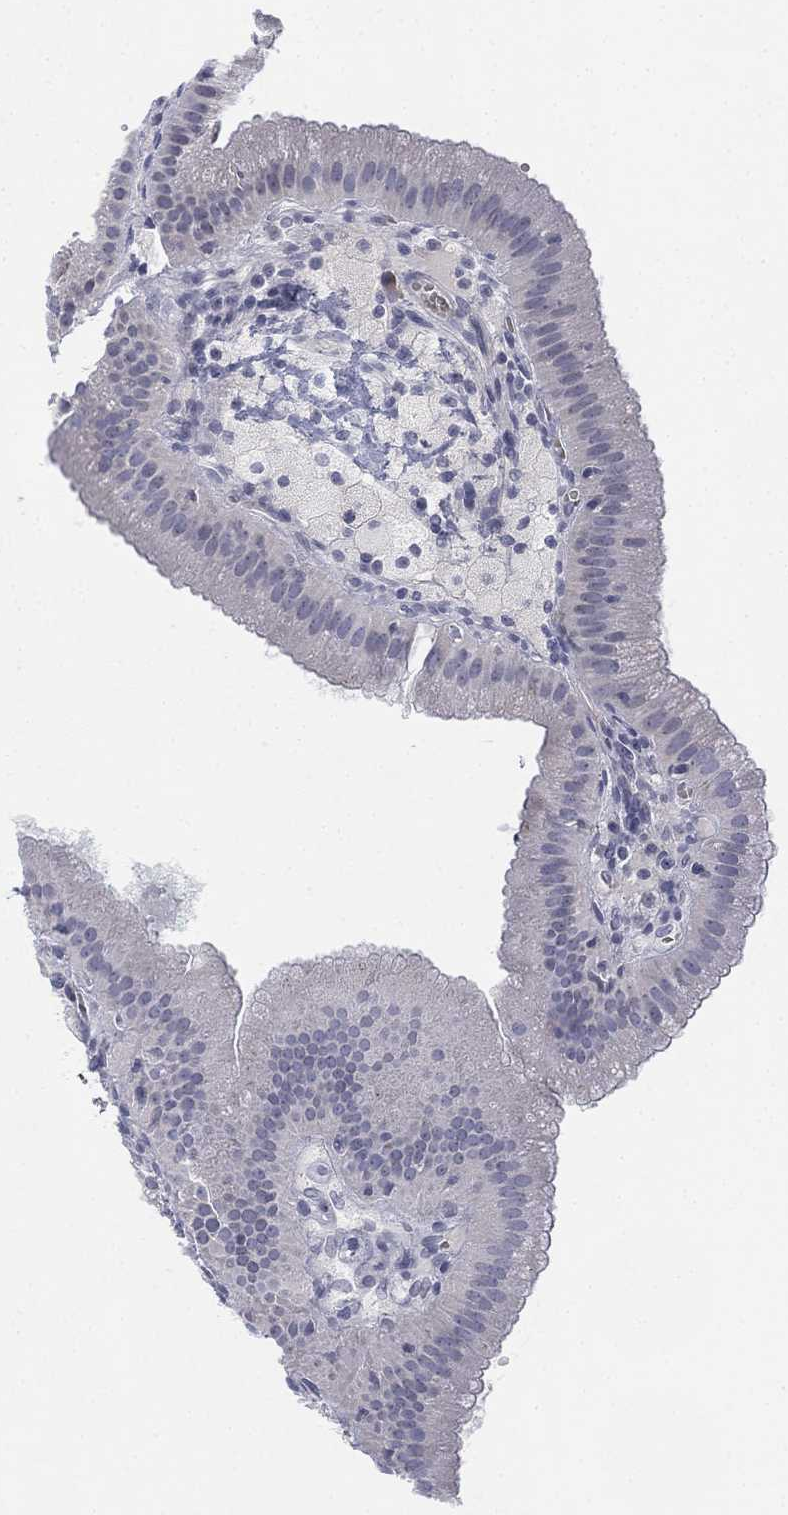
{"staining": {"intensity": "negative", "quantity": "none", "location": "none"}, "tissue": "gallbladder", "cell_type": "Glandular cells", "image_type": "normal", "snomed": [{"axis": "morphology", "description": "Normal tissue, NOS"}, {"axis": "topography", "description": "Gallbladder"}], "caption": "This photomicrograph is of unremarkable gallbladder stained with immunohistochemistry to label a protein in brown with the nuclei are counter-stained blue. There is no staining in glandular cells.", "gene": "GCNA", "patient": {"sex": "male", "age": 67}}